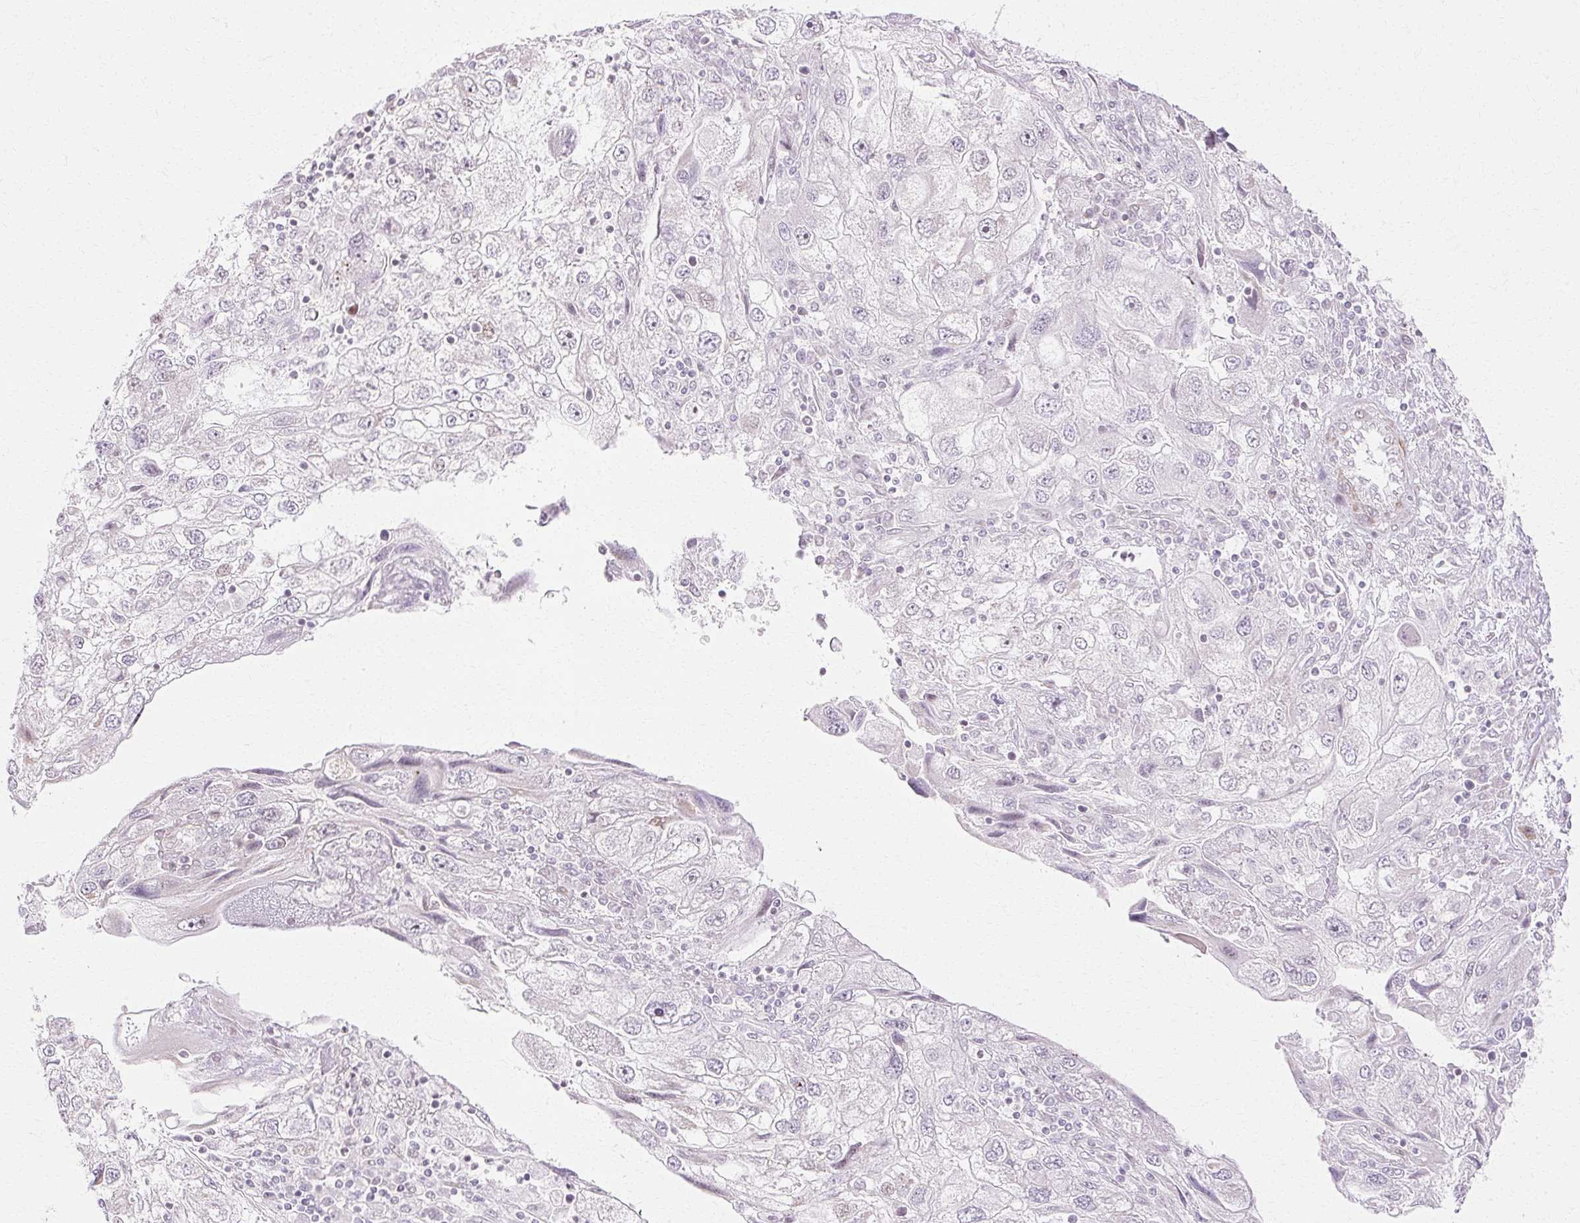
{"staining": {"intensity": "negative", "quantity": "none", "location": "none"}, "tissue": "endometrial cancer", "cell_type": "Tumor cells", "image_type": "cancer", "snomed": [{"axis": "morphology", "description": "Adenocarcinoma, NOS"}, {"axis": "topography", "description": "Endometrium"}], "caption": "There is no significant expression in tumor cells of adenocarcinoma (endometrial). (DAB (3,3'-diaminobenzidine) immunohistochemistry, high magnification).", "gene": "C3orf49", "patient": {"sex": "female", "age": 49}}